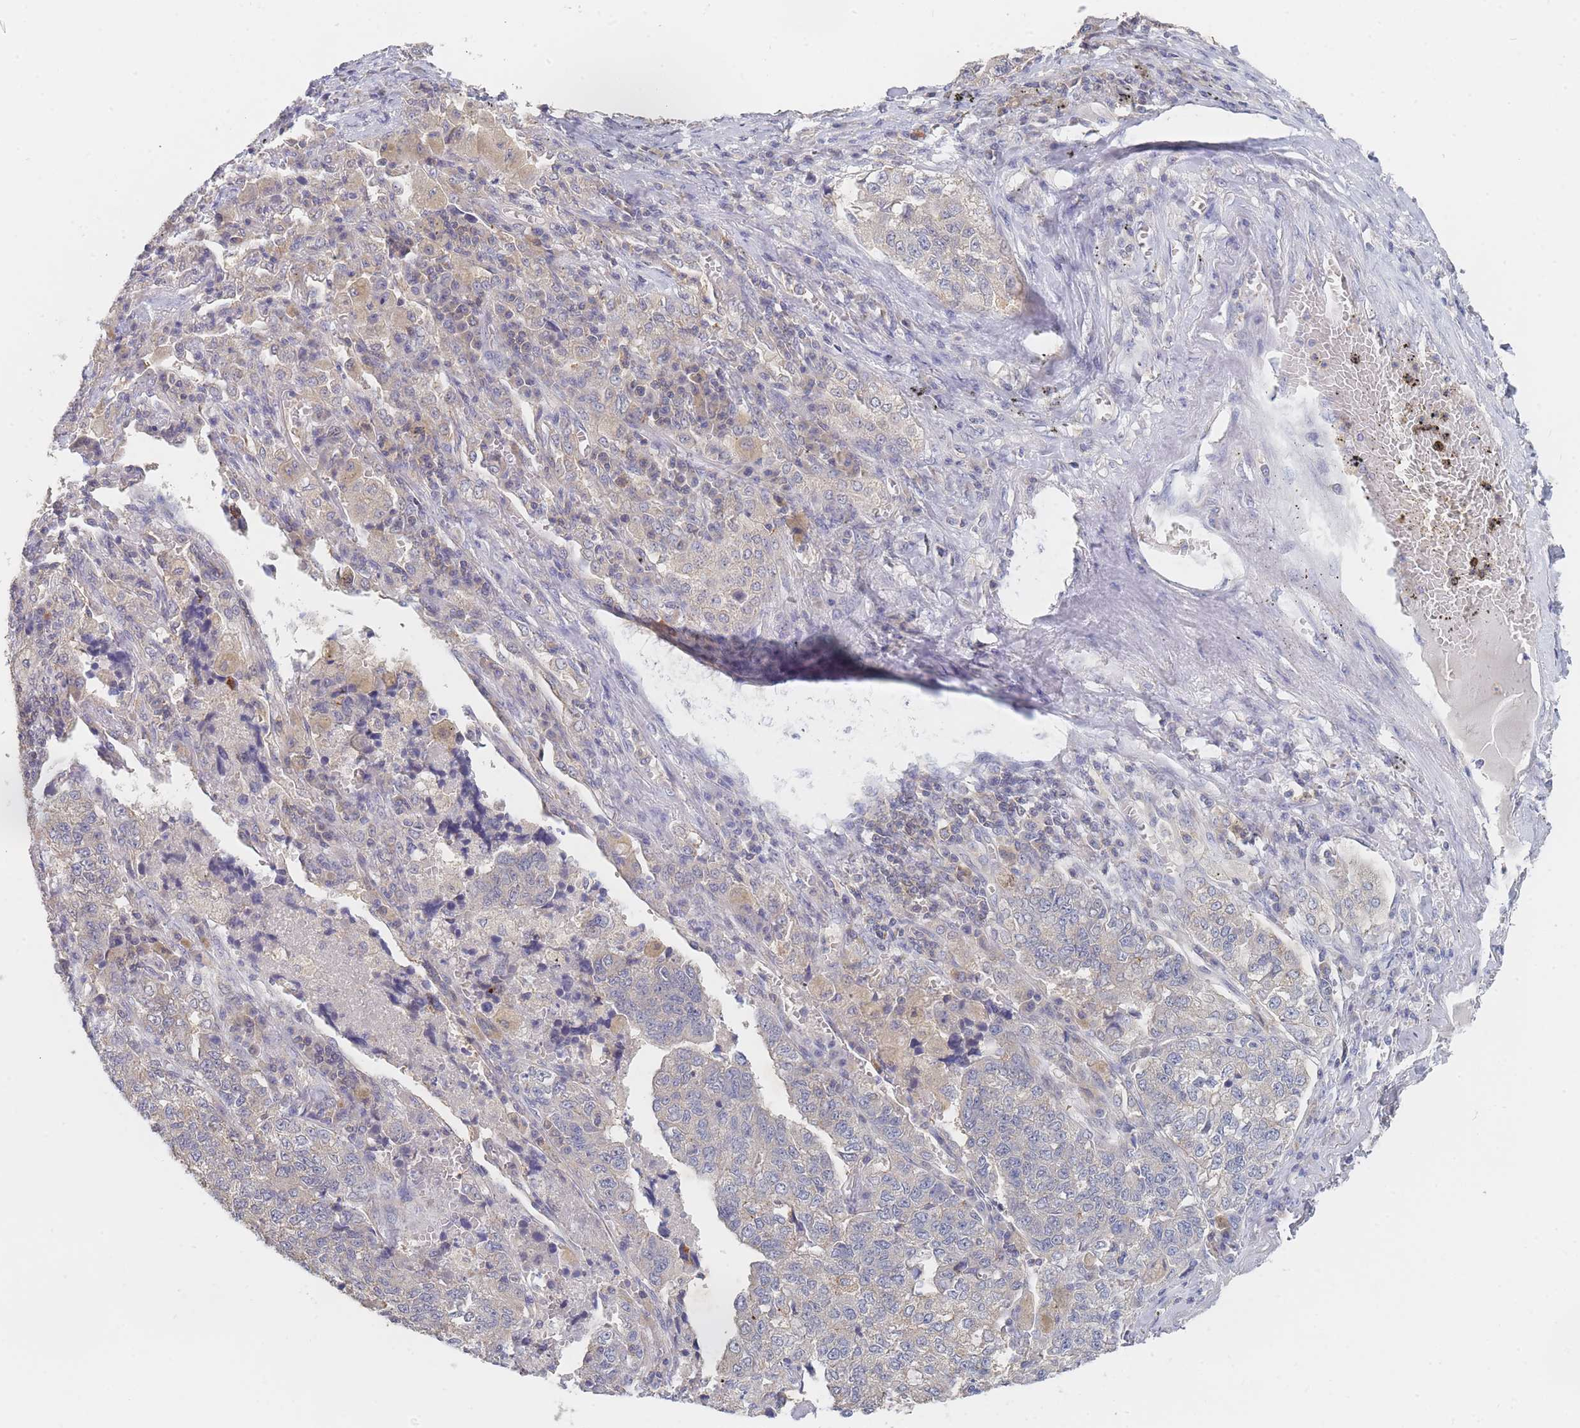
{"staining": {"intensity": "moderate", "quantity": "<25%", "location": "cytoplasmic/membranous"}, "tissue": "lung cancer", "cell_type": "Tumor cells", "image_type": "cancer", "snomed": [{"axis": "morphology", "description": "Adenocarcinoma, NOS"}, {"axis": "topography", "description": "Lung"}], "caption": "Brown immunohistochemical staining in lung adenocarcinoma reveals moderate cytoplasmic/membranous expression in approximately <25% of tumor cells.", "gene": "PPP6C", "patient": {"sex": "male", "age": 49}}